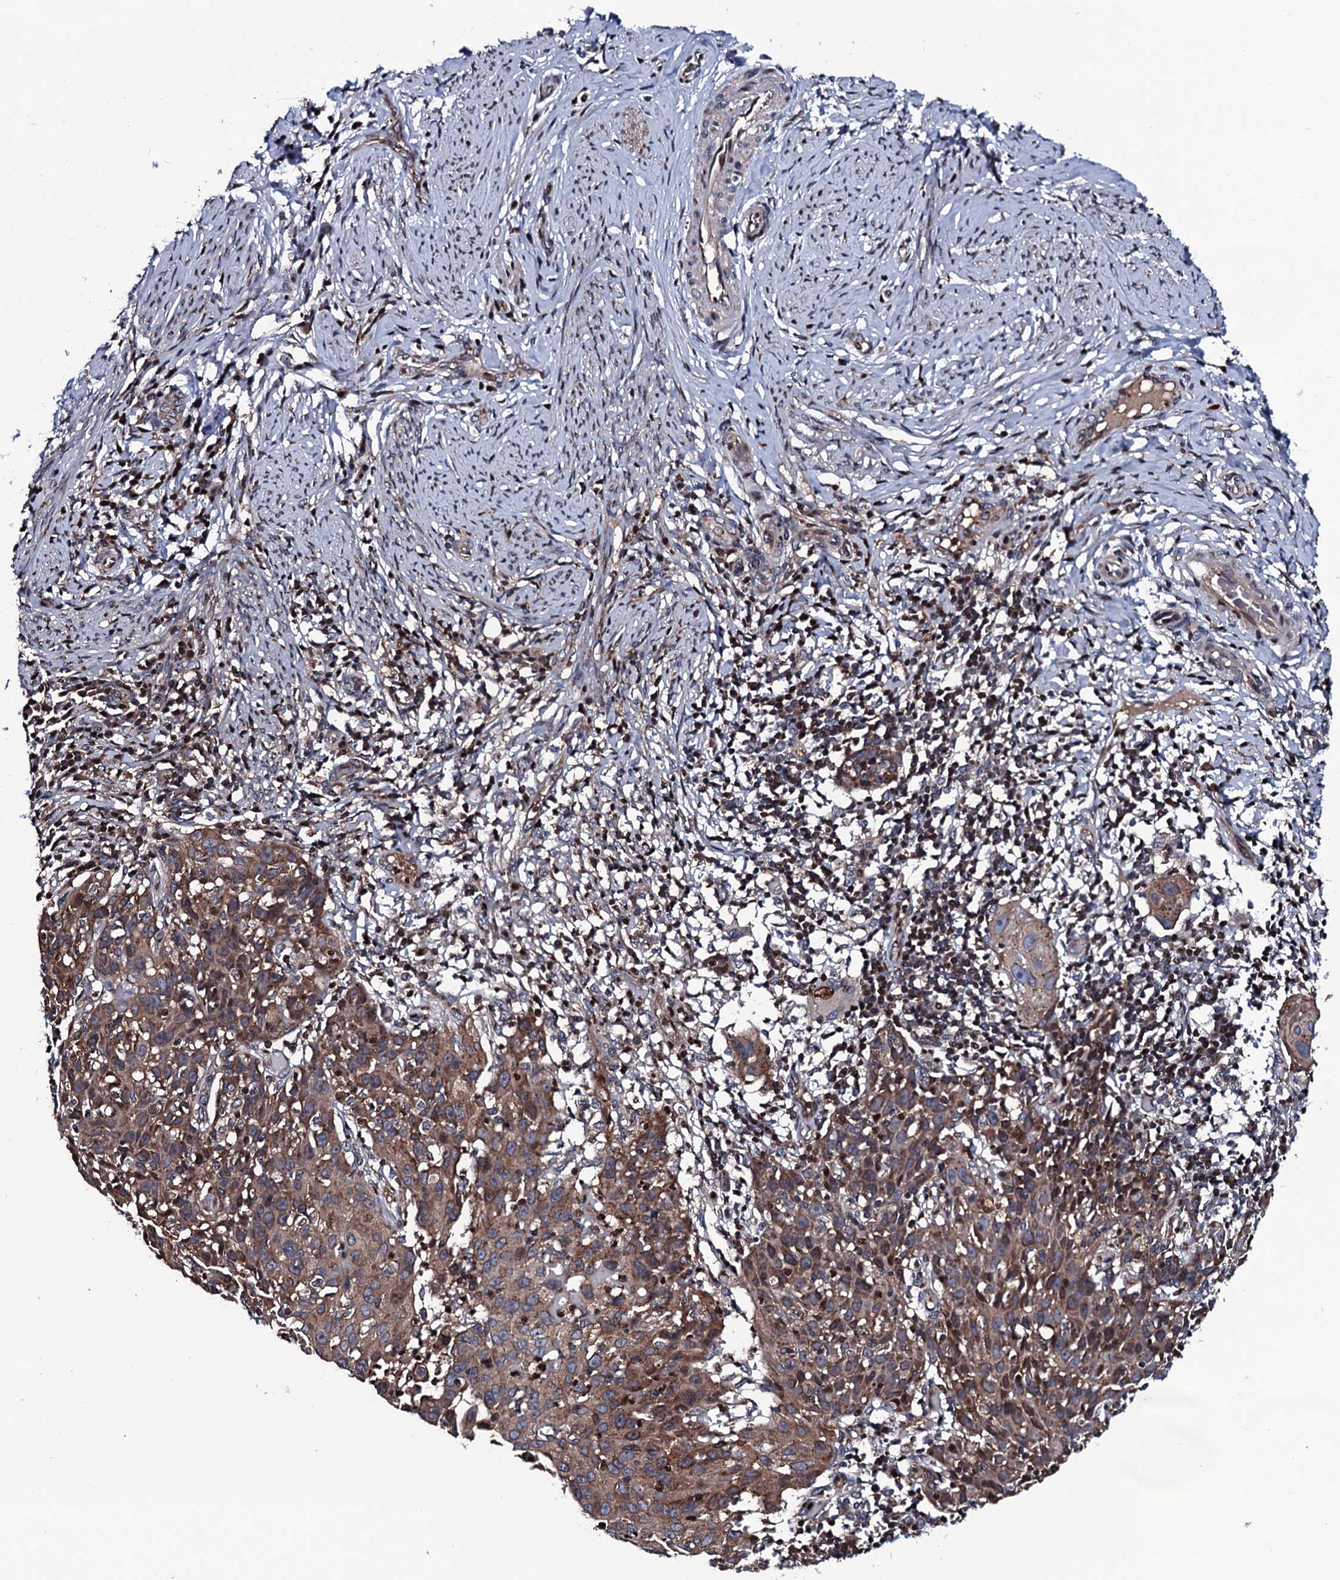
{"staining": {"intensity": "moderate", "quantity": ">75%", "location": "cytoplasmic/membranous"}, "tissue": "cervical cancer", "cell_type": "Tumor cells", "image_type": "cancer", "snomed": [{"axis": "morphology", "description": "Squamous cell carcinoma, NOS"}, {"axis": "topography", "description": "Cervix"}], "caption": "Approximately >75% of tumor cells in human cervical cancer exhibit moderate cytoplasmic/membranous protein staining as visualized by brown immunohistochemical staining.", "gene": "PLET1", "patient": {"sex": "female", "age": 50}}